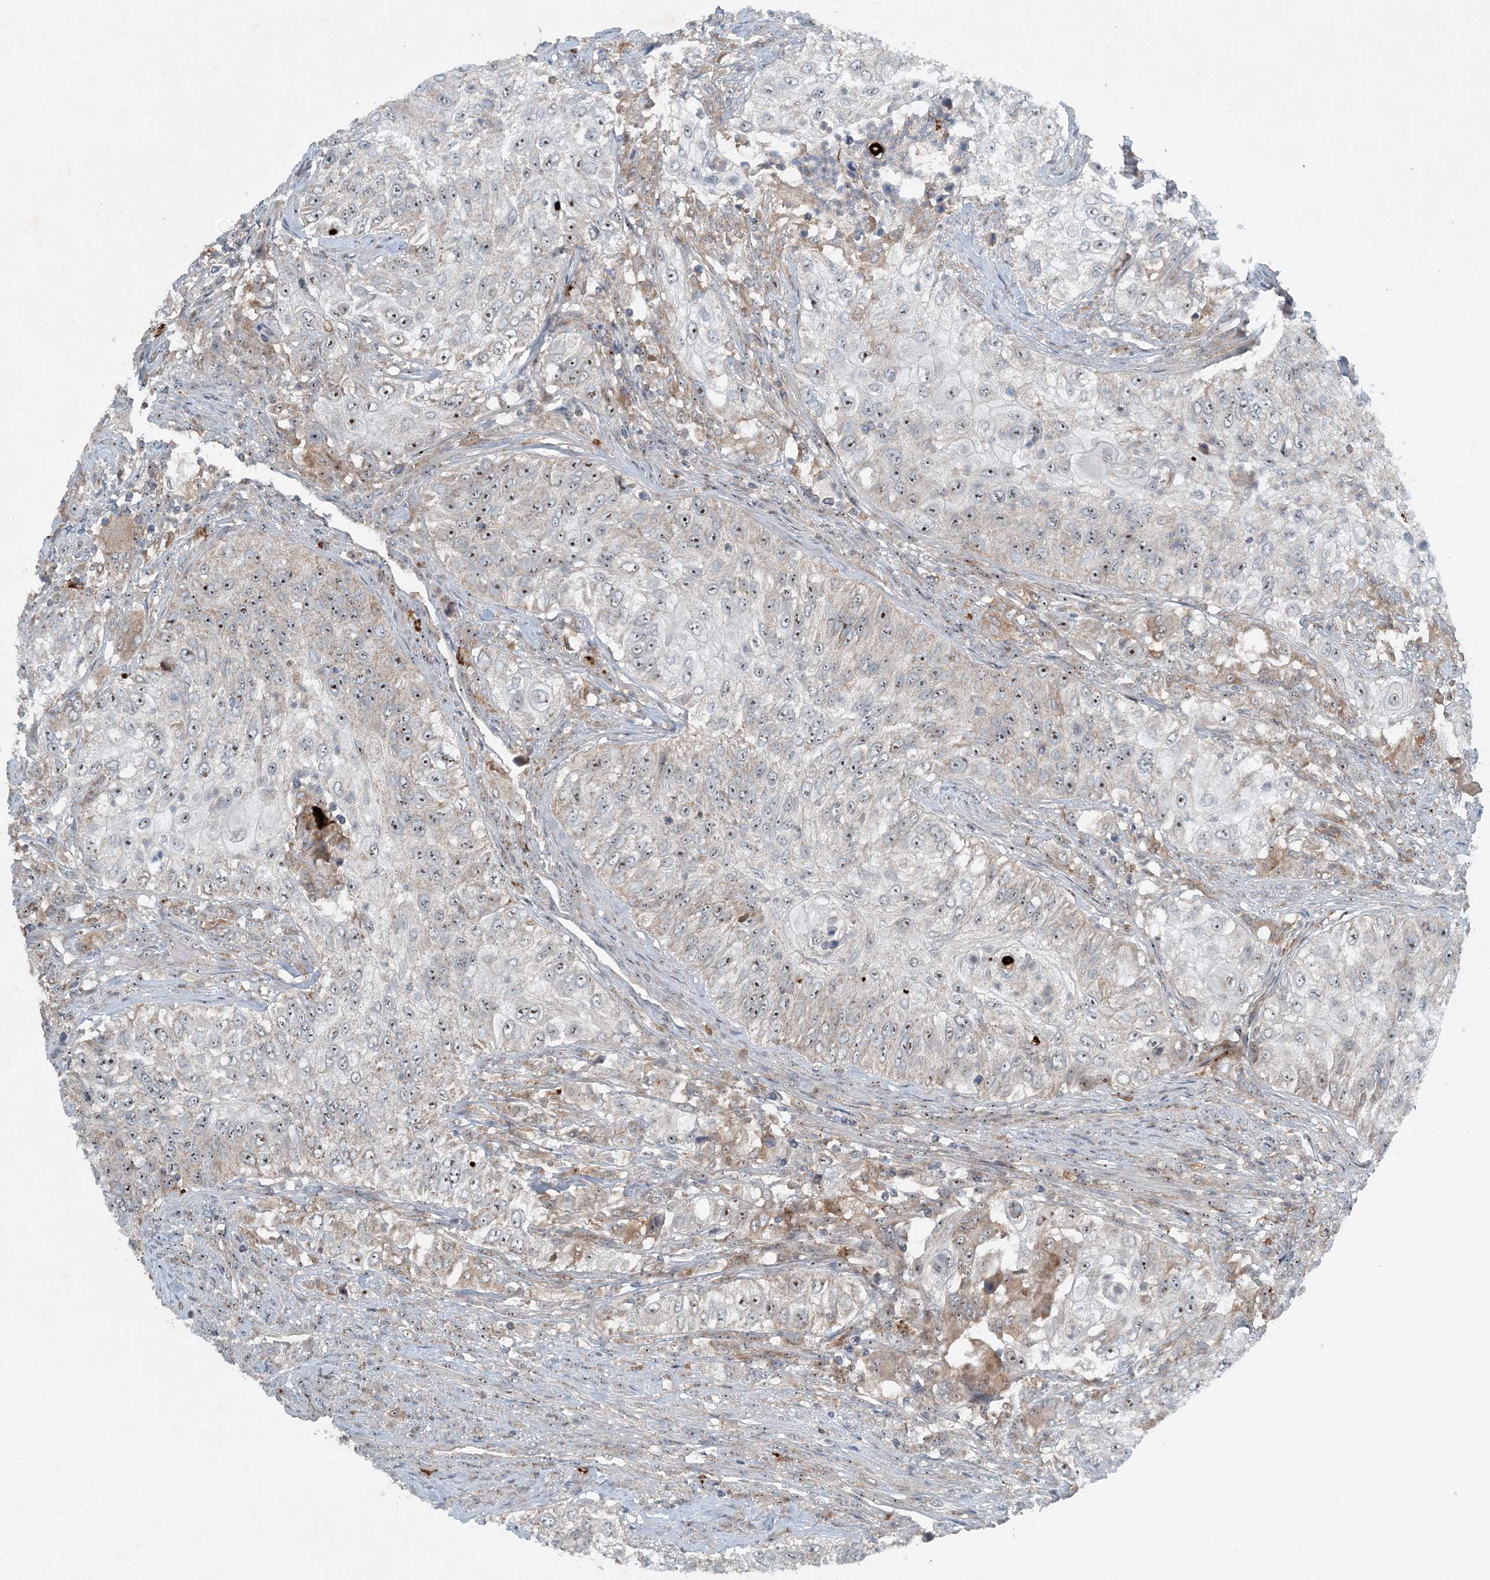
{"staining": {"intensity": "weak", "quantity": "25%-75%", "location": "cytoplasmic/membranous,nuclear"}, "tissue": "urothelial cancer", "cell_type": "Tumor cells", "image_type": "cancer", "snomed": [{"axis": "morphology", "description": "Urothelial carcinoma, High grade"}, {"axis": "topography", "description": "Urinary bladder"}], "caption": "The image demonstrates a brown stain indicating the presence of a protein in the cytoplasmic/membranous and nuclear of tumor cells in urothelial cancer. The staining was performed using DAB to visualize the protein expression in brown, while the nuclei were stained in blue with hematoxylin (Magnification: 20x).", "gene": "MITD1", "patient": {"sex": "female", "age": 60}}